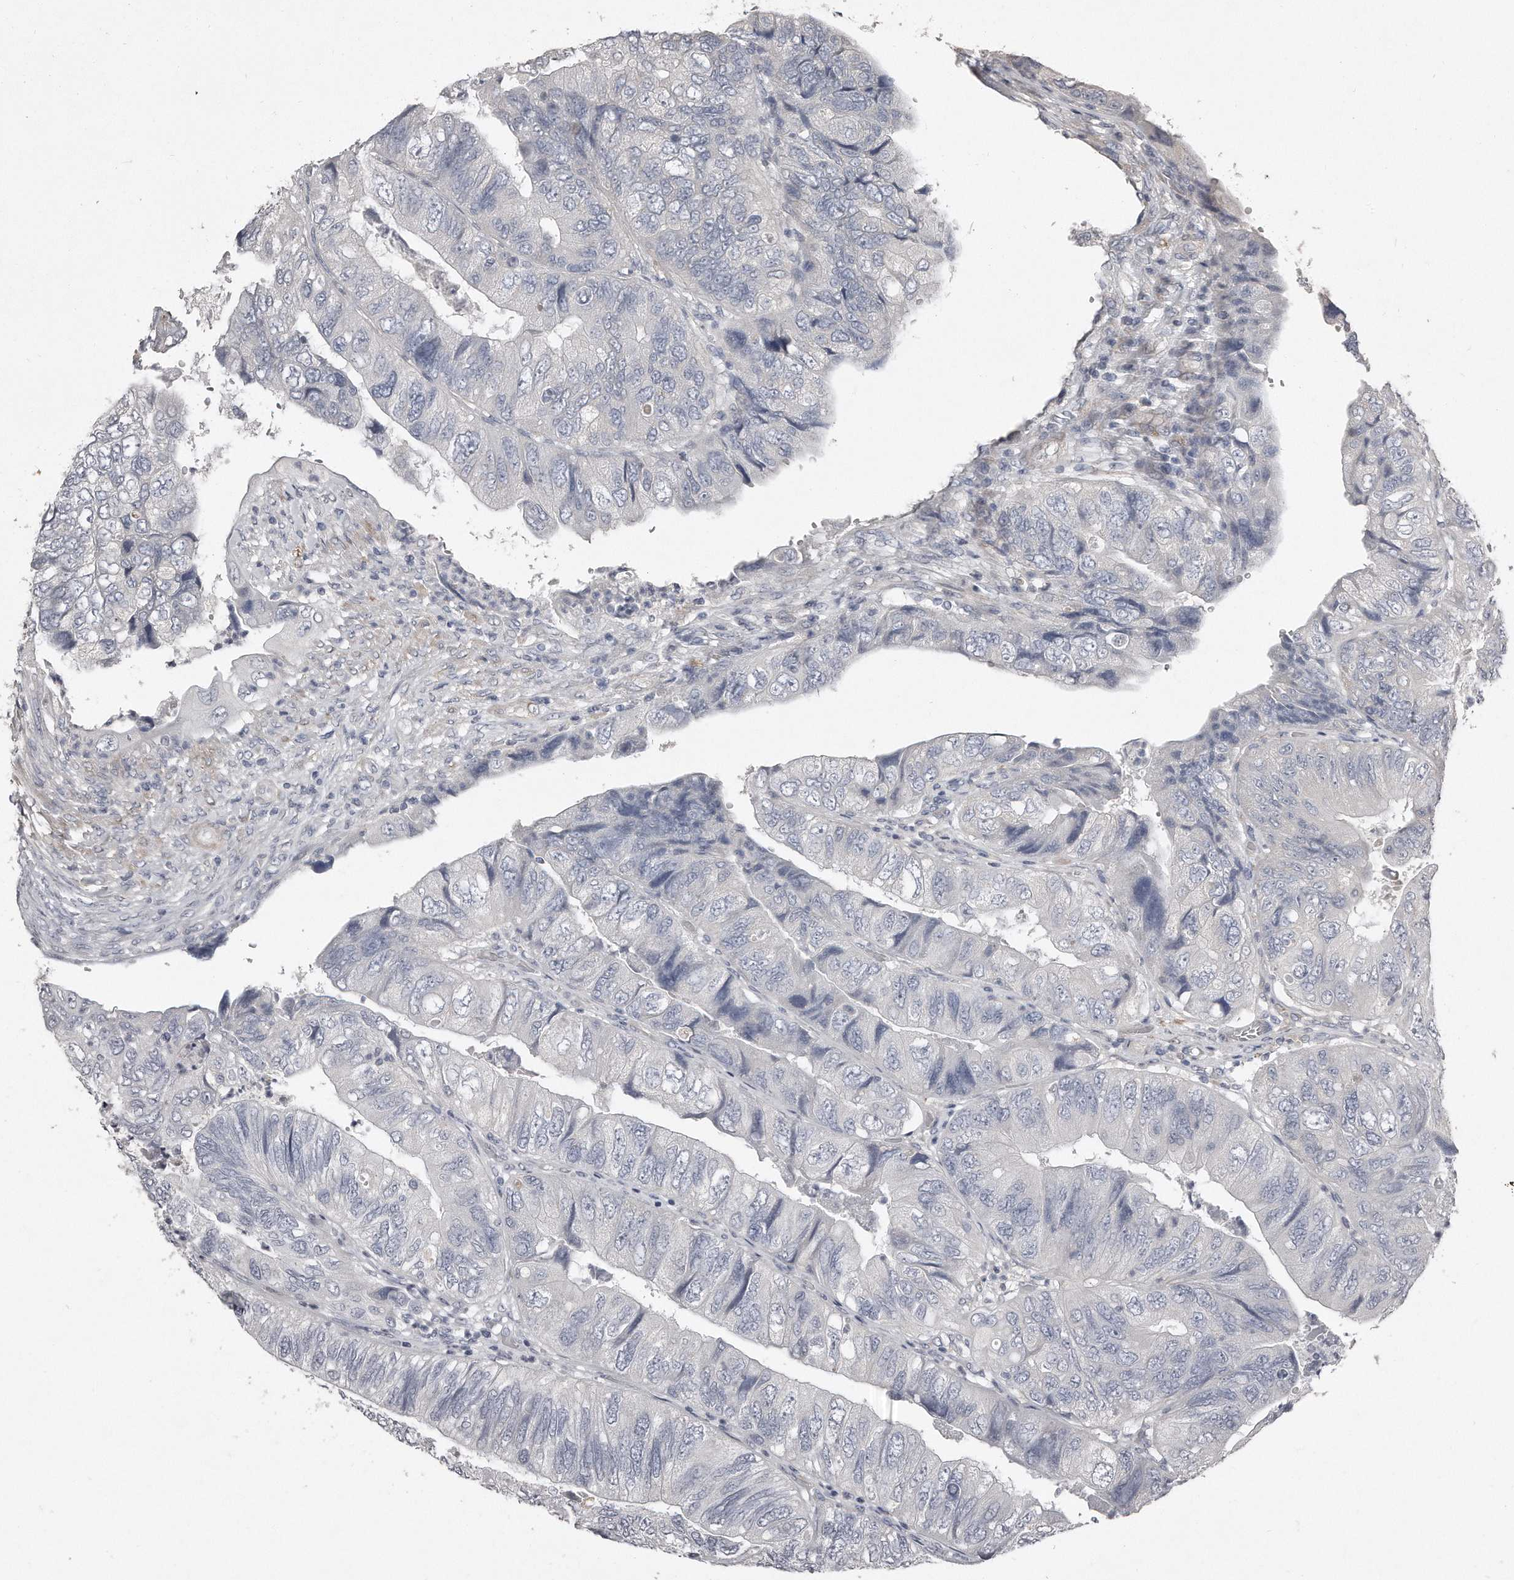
{"staining": {"intensity": "negative", "quantity": "none", "location": "none"}, "tissue": "colorectal cancer", "cell_type": "Tumor cells", "image_type": "cancer", "snomed": [{"axis": "morphology", "description": "Adenocarcinoma, NOS"}, {"axis": "topography", "description": "Rectum"}], "caption": "Immunohistochemistry image of neoplastic tissue: human adenocarcinoma (colorectal) stained with DAB exhibits no significant protein positivity in tumor cells.", "gene": "LMOD1", "patient": {"sex": "male", "age": 63}}